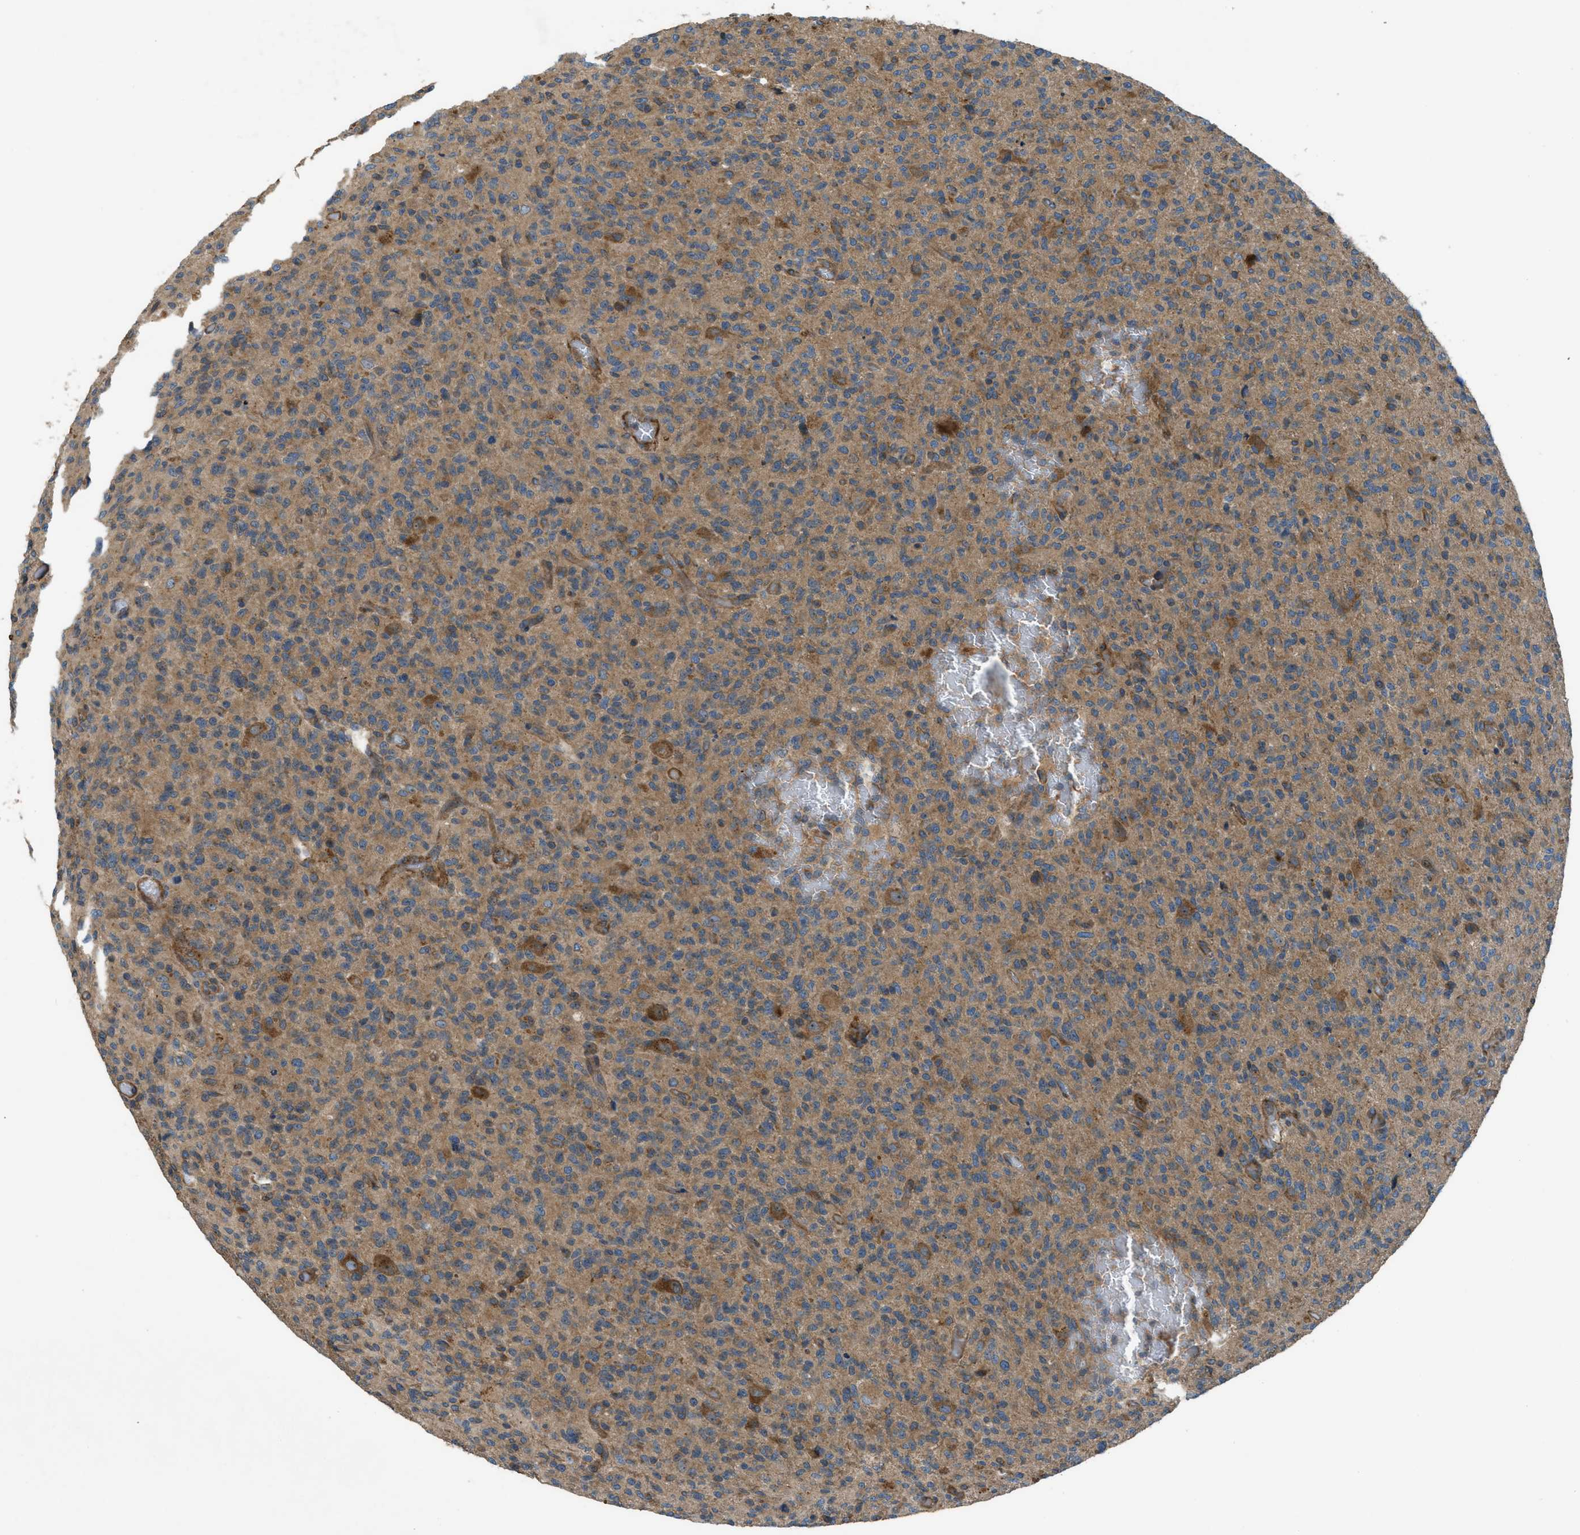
{"staining": {"intensity": "moderate", "quantity": ">75%", "location": "cytoplasmic/membranous"}, "tissue": "glioma", "cell_type": "Tumor cells", "image_type": "cancer", "snomed": [{"axis": "morphology", "description": "Glioma, malignant, High grade"}, {"axis": "topography", "description": "Brain"}], "caption": "Glioma stained with immunohistochemistry shows moderate cytoplasmic/membranous staining in approximately >75% of tumor cells.", "gene": "VEZT", "patient": {"sex": "male", "age": 71}}